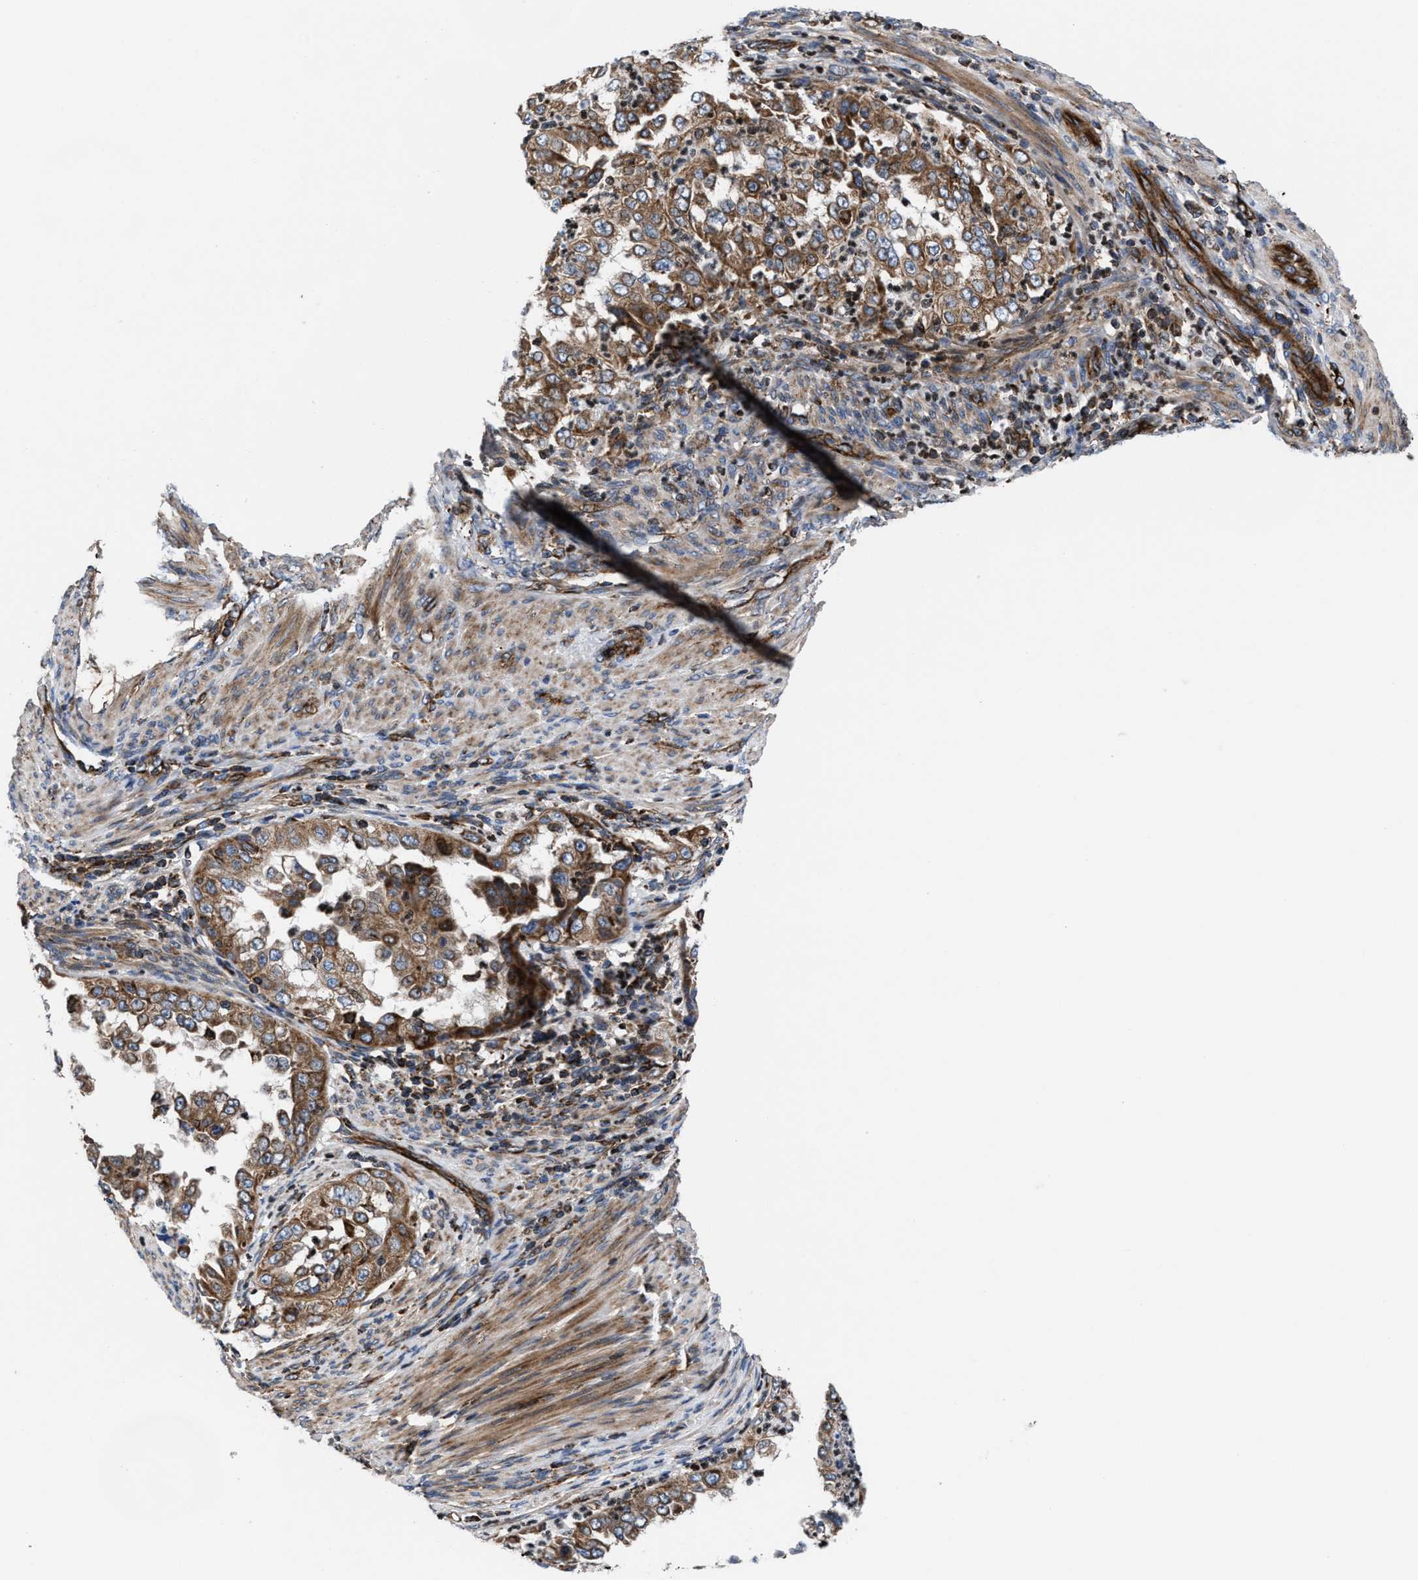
{"staining": {"intensity": "moderate", "quantity": ">75%", "location": "cytoplasmic/membranous"}, "tissue": "endometrial cancer", "cell_type": "Tumor cells", "image_type": "cancer", "snomed": [{"axis": "morphology", "description": "Adenocarcinoma, NOS"}, {"axis": "topography", "description": "Endometrium"}], "caption": "The image reveals immunohistochemical staining of endometrial cancer. There is moderate cytoplasmic/membranous staining is appreciated in approximately >75% of tumor cells.", "gene": "PRR15L", "patient": {"sex": "female", "age": 85}}